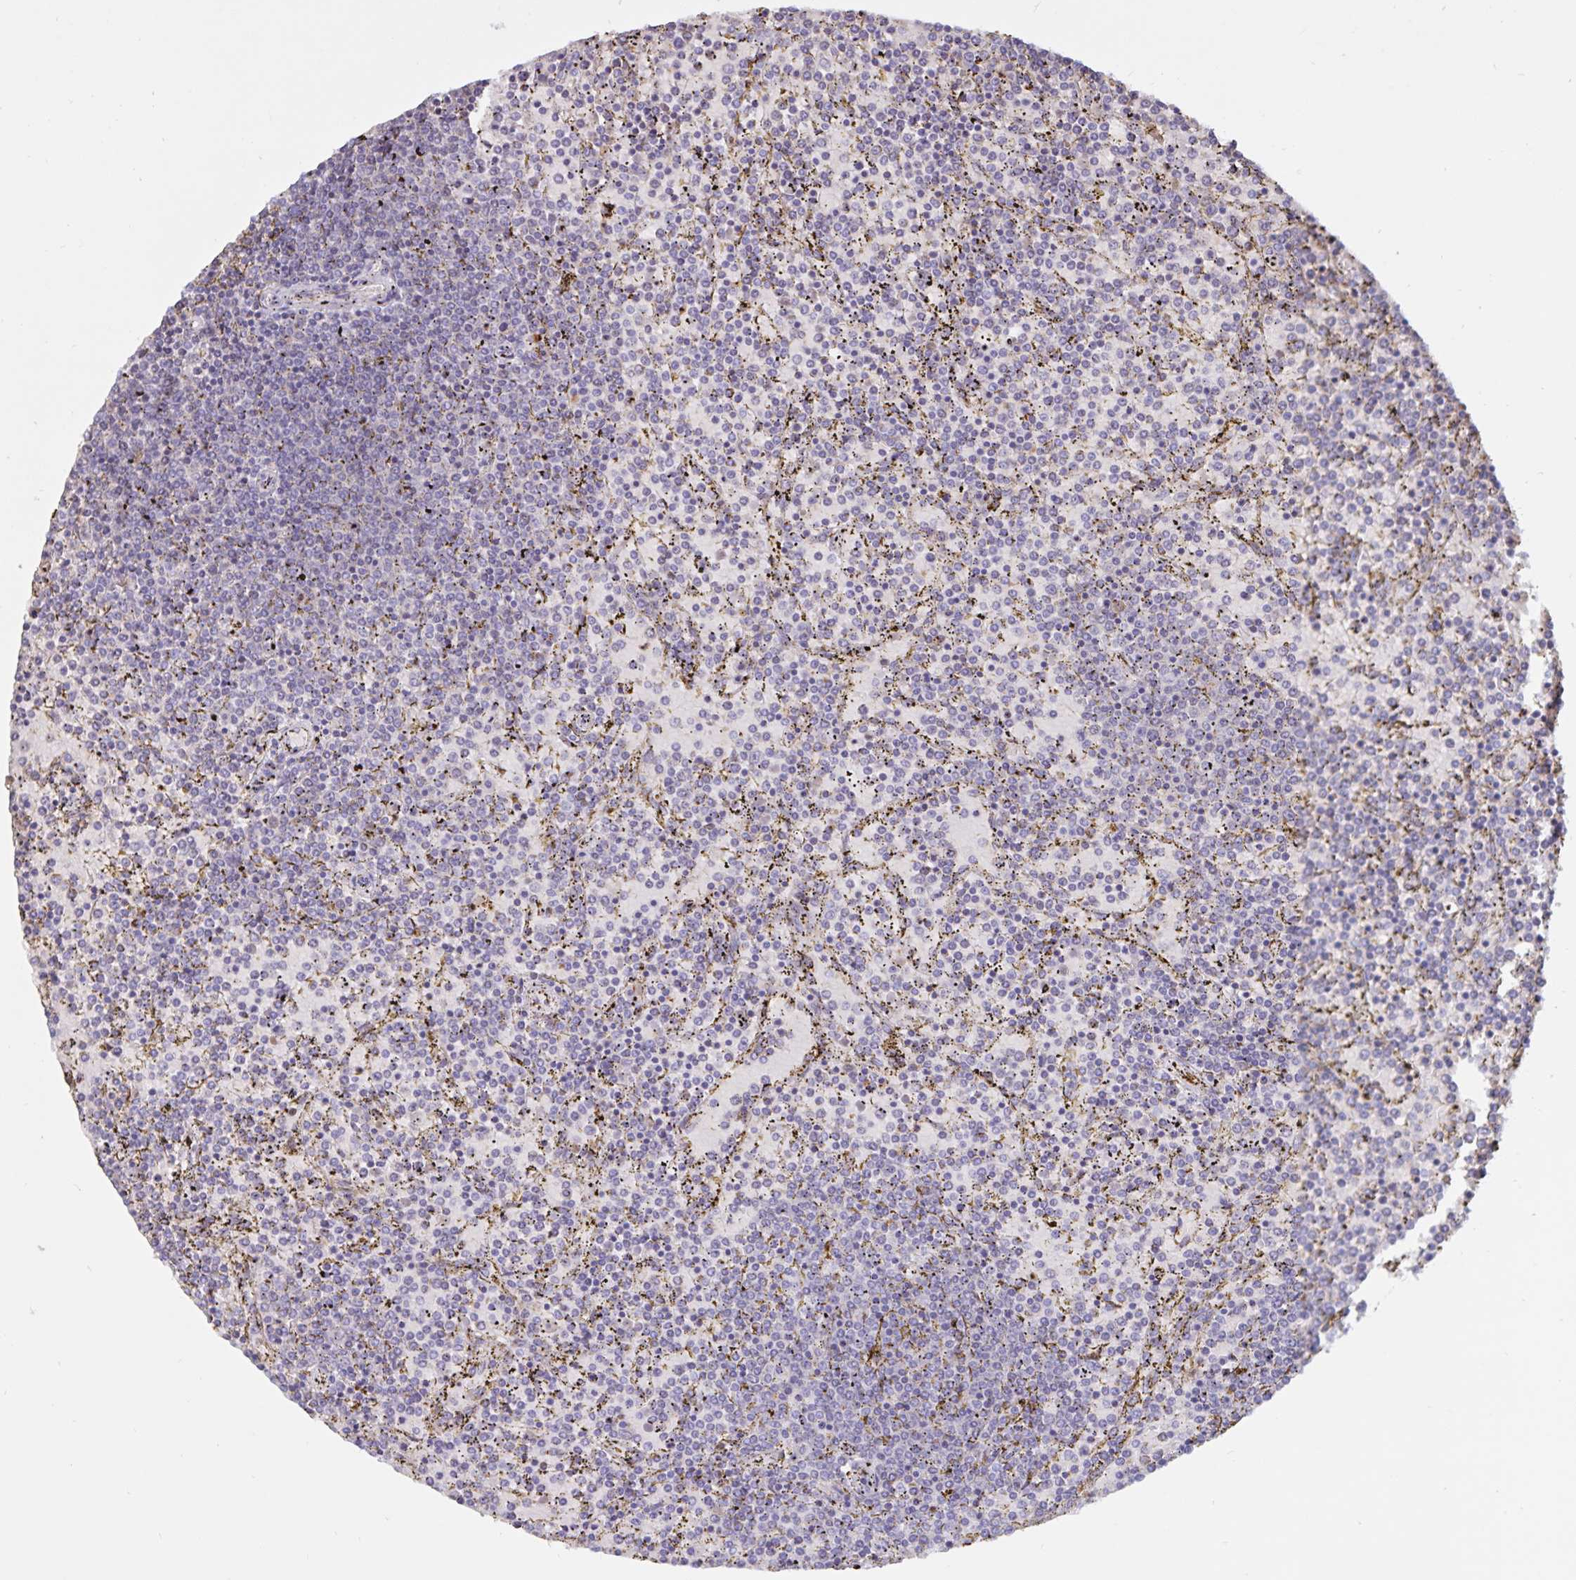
{"staining": {"intensity": "negative", "quantity": "none", "location": "none"}, "tissue": "lymphoma", "cell_type": "Tumor cells", "image_type": "cancer", "snomed": [{"axis": "morphology", "description": "Malignant lymphoma, non-Hodgkin's type, Low grade"}, {"axis": "topography", "description": "Spleen"}], "caption": "The immunohistochemistry (IHC) image has no significant staining in tumor cells of lymphoma tissue.", "gene": "FGG", "patient": {"sex": "female", "age": 77}}